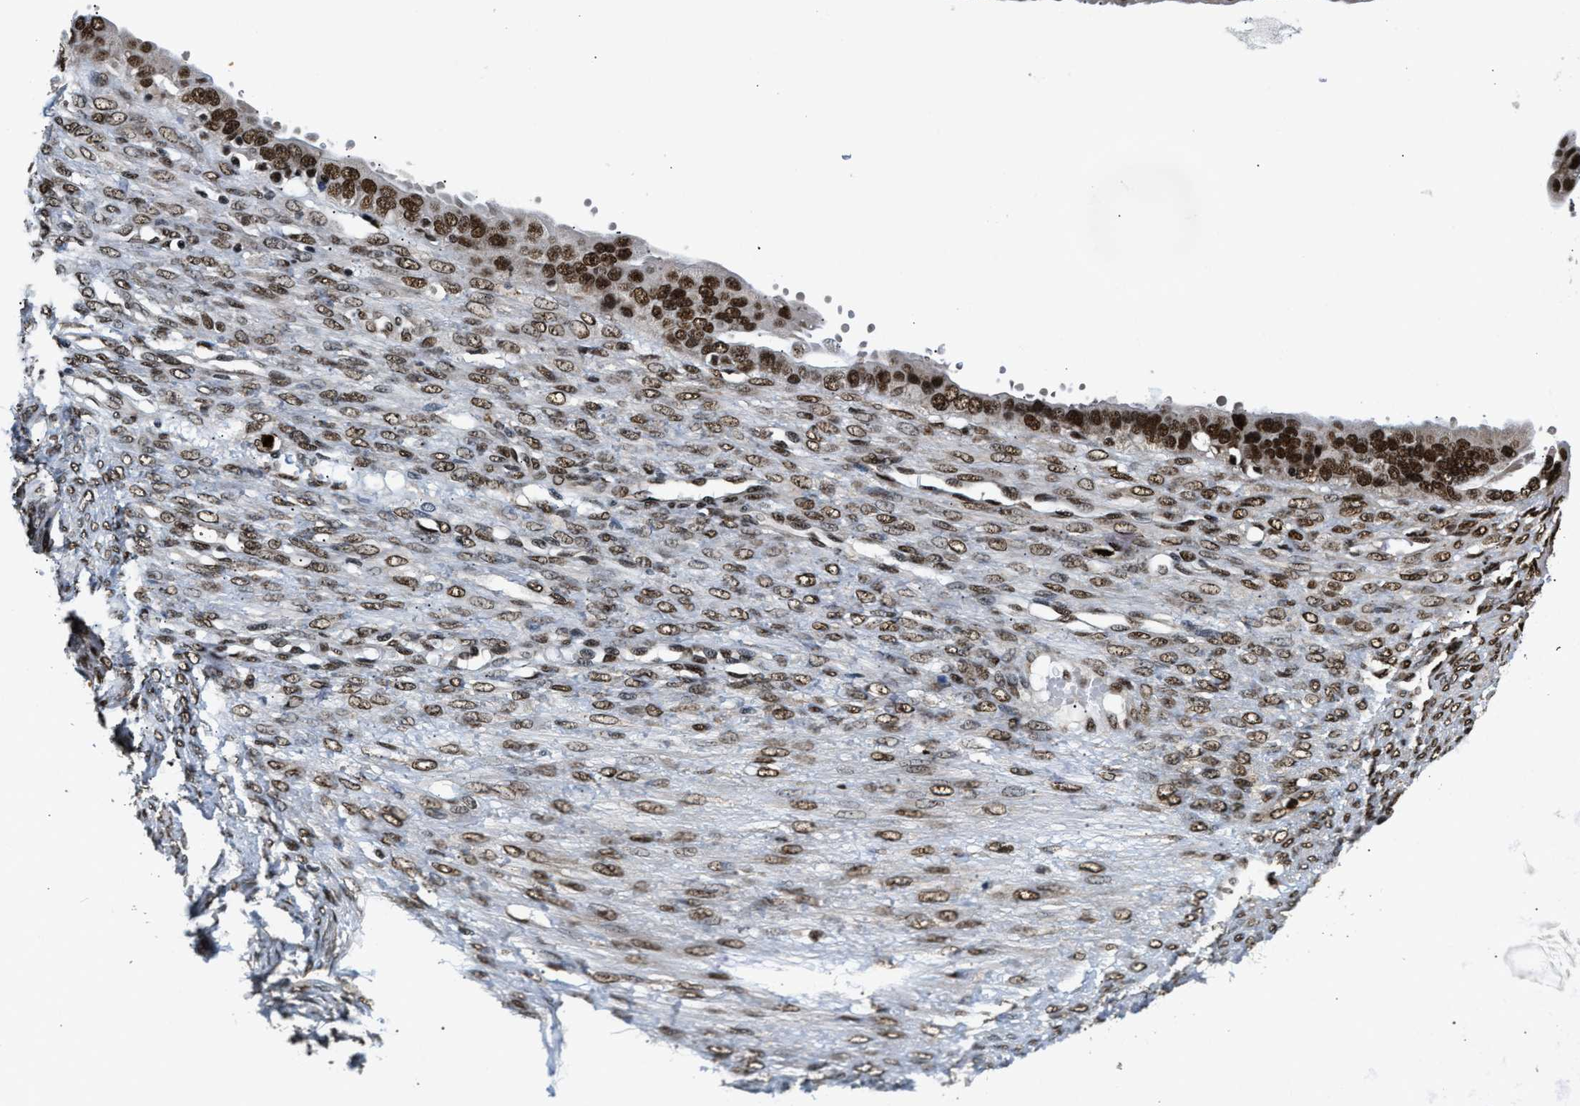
{"staining": {"intensity": "strong", "quantity": ">75%", "location": "nuclear"}, "tissue": "ovarian cancer", "cell_type": "Tumor cells", "image_type": "cancer", "snomed": [{"axis": "morphology", "description": "Cystadenocarcinoma, serous, NOS"}, {"axis": "topography", "description": "Ovary"}], "caption": "Immunohistochemistry image of neoplastic tissue: human serous cystadenocarcinoma (ovarian) stained using IHC reveals high levels of strong protein expression localized specifically in the nuclear of tumor cells, appearing as a nuclear brown color.", "gene": "CCNDBP1", "patient": {"sex": "female", "age": 58}}